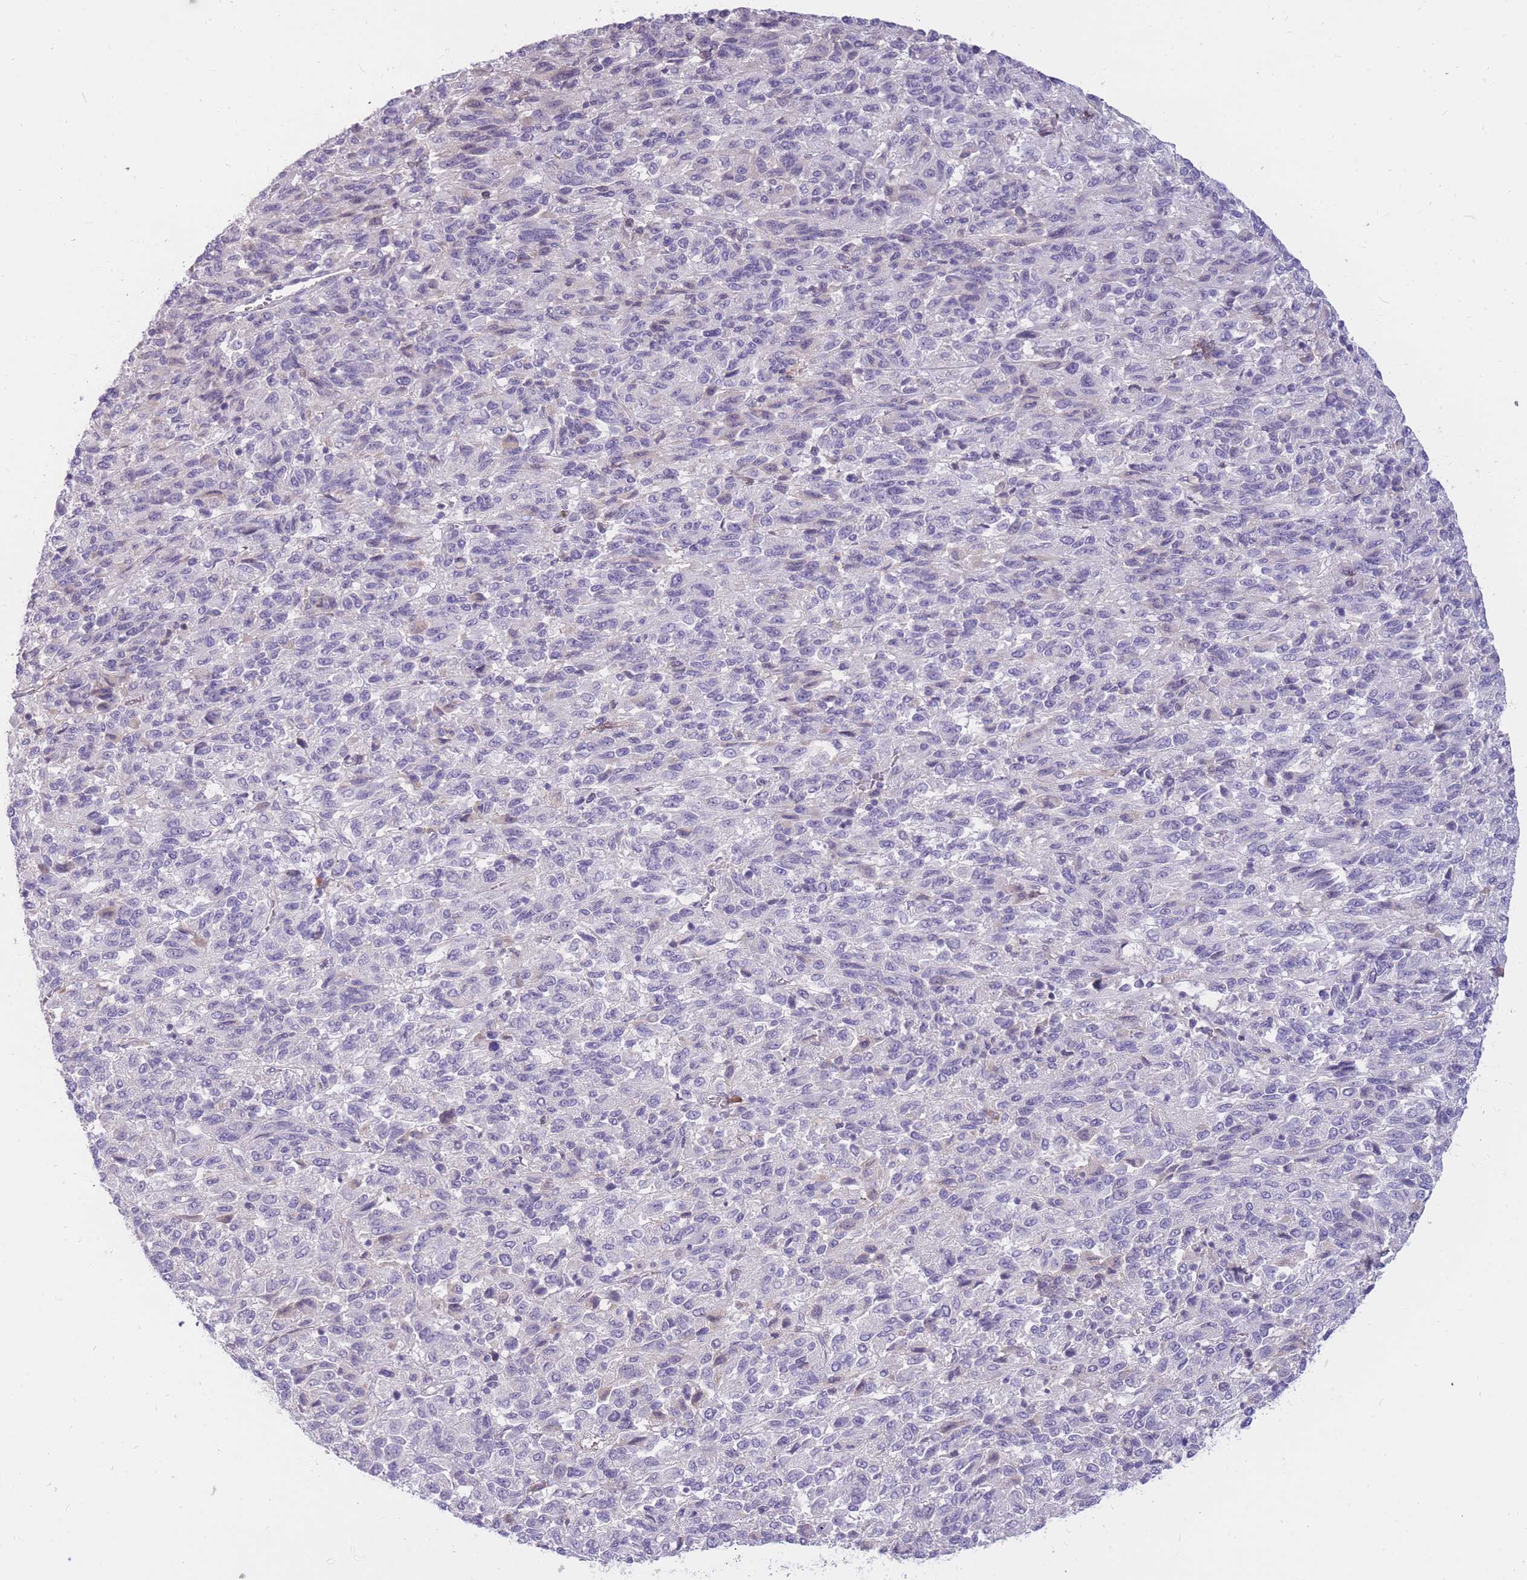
{"staining": {"intensity": "negative", "quantity": "none", "location": "none"}, "tissue": "melanoma", "cell_type": "Tumor cells", "image_type": "cancer", "snomed": [{"axis": "morphology", "description": "Malignant melanoma, Metastatic site"}, {"axis": "topography", "description": "Lung"}], "caption": "High magnification brightfield microscopy of malignant melanoma (metastatic site) stained with DAB (brown) and counterstained with hematoxylin (blue): tumor cells show no significant expression. (Stains: DAB (3,3'-diaminobenzidine) immunohistochemistry (IHC) with hematoxylin counter stain, Microscopy: brightfield microscopy at high magnification).", "gene": "TPSD1", "patient": {"sex": "male", "age": 64}}